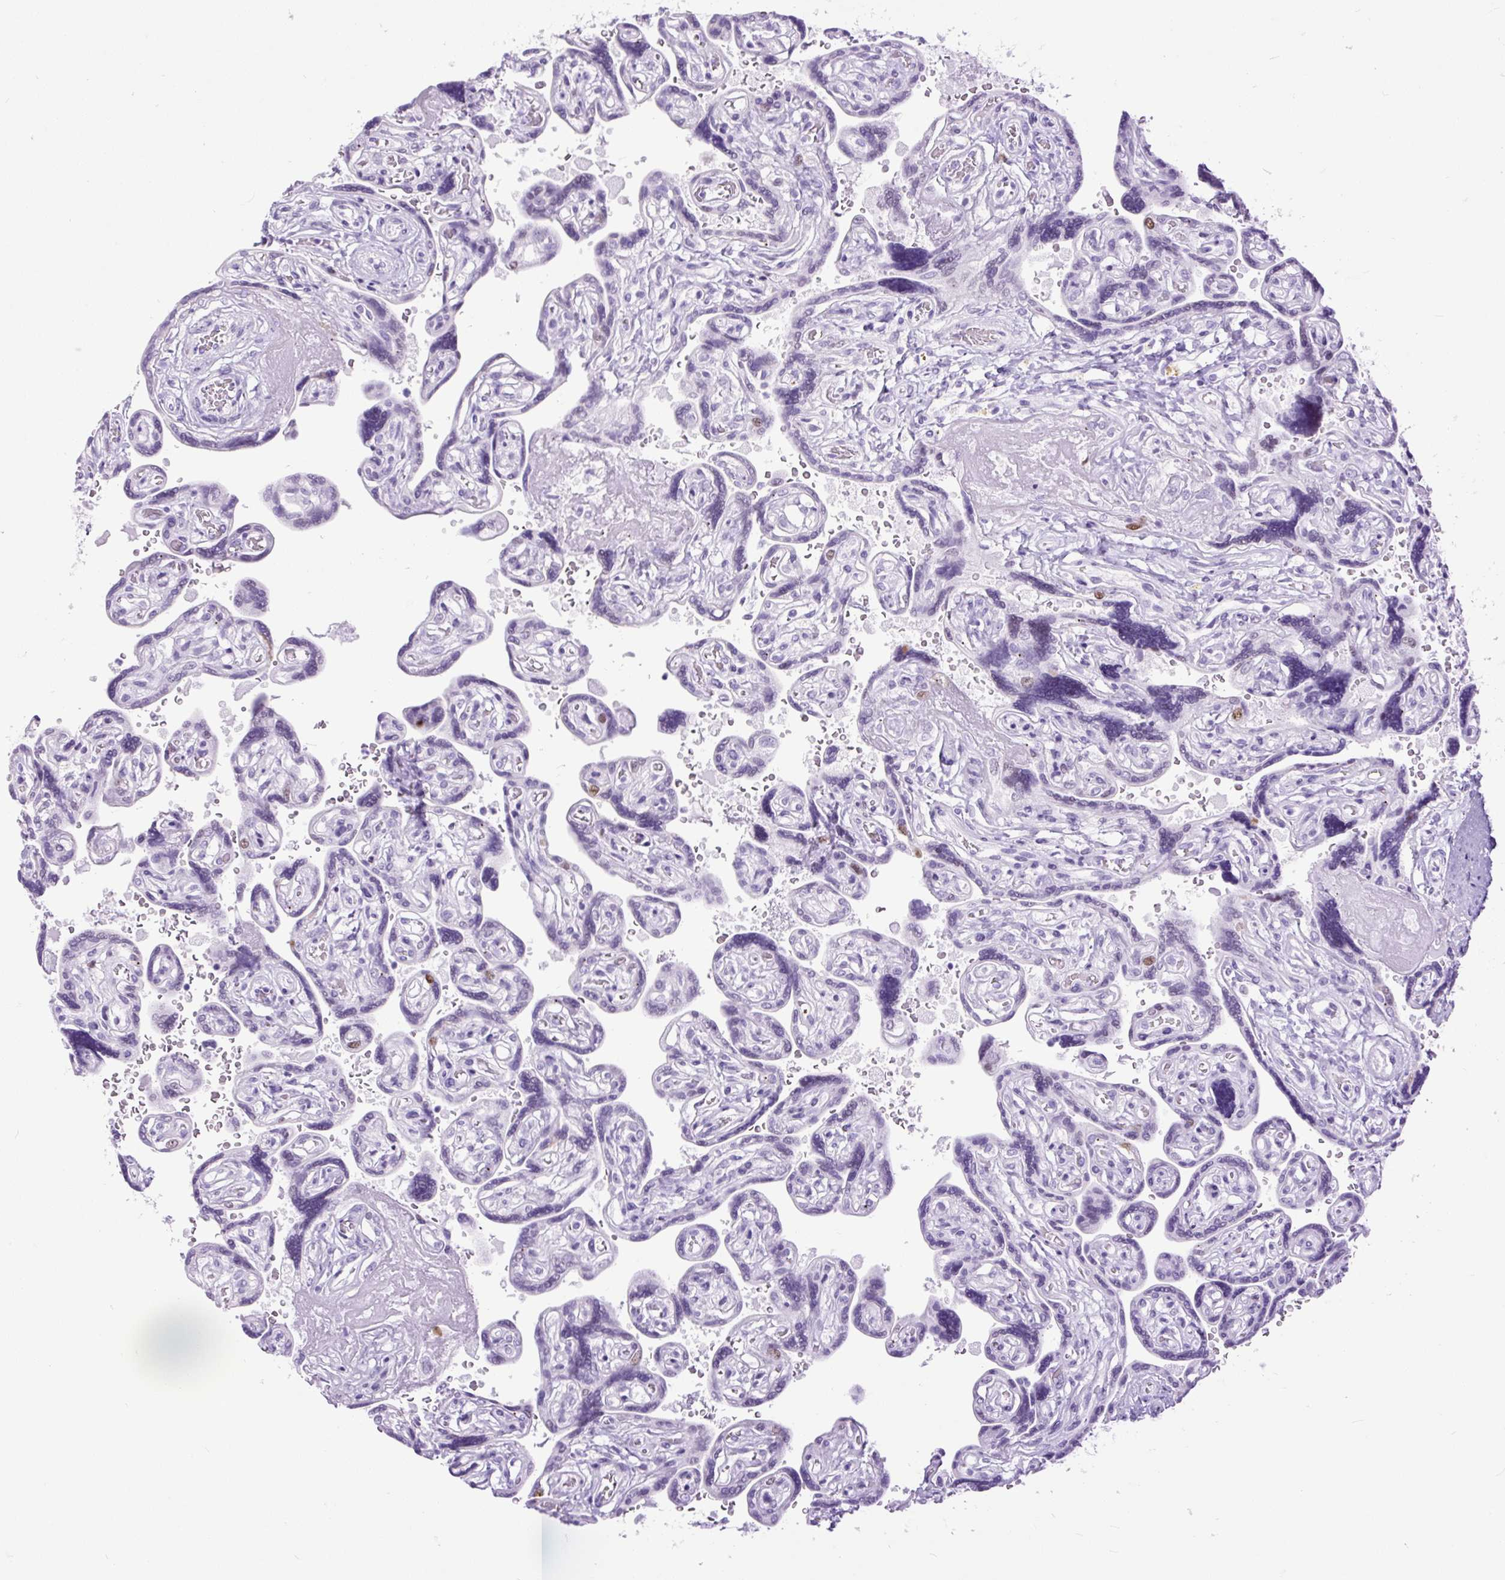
{"staining": {"intensity": "strong", "quantity": "<25%", "location": "nuclear"}, "tissue": "placenta", "cell_type": "Trophoblastic cells", "image_type": "normal", "snomed": [{"axis": "morphology", "description": "Normal tissue, NOS"}, {"axis": "topography", "description": "Placenta"}], "caption": "Protein expression analysis of normal human placenta reveals strong nuclear expression in about <25% of trophoblastic cells.", "gene": "RACGAP1", "patient": {"sex": "female", "age": 32}}